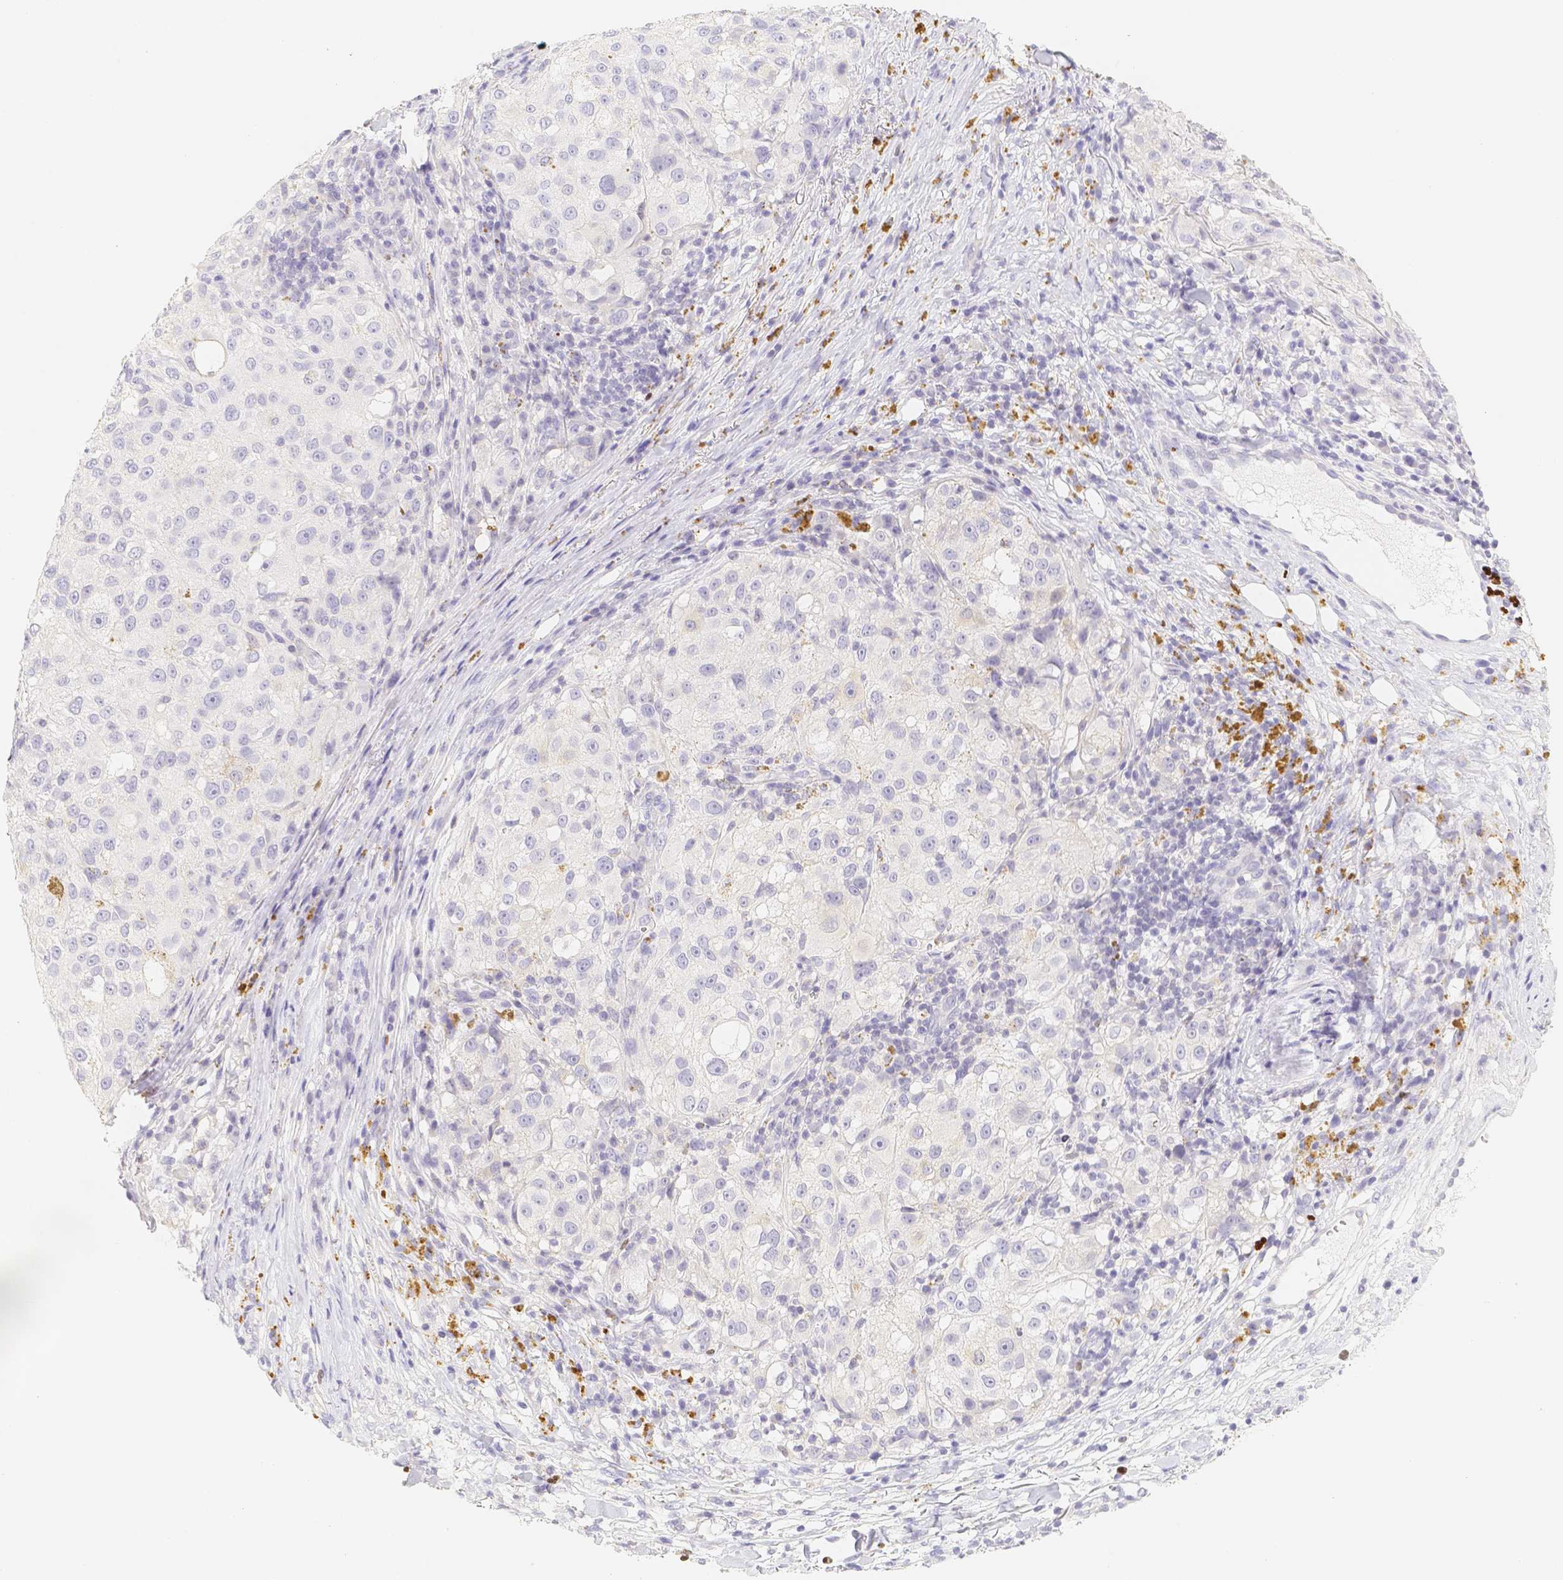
{"staining": {"intensity": "negative", "quantity": "none", "location": "none"}, "tissue": "melanoma", "cell_type": "Tumor cells", "image_type": "cancer", "snomed": [{"axis": "morphology", "description": "Necrosis, NOS"}, {"axis": "morphology", "description": "Malignant melanoma, NOS"}, {"axis": "topography", "description": "Skin"}], "caption": "DAB immunohistochemical staining of human malignant melanoma demonstrates no significant staining in tumor cells. Brightfield microscopy of immunohistochemistry (IHC) stained with DAB (brown) and hematoxylin (blue), captured at high magnification.", "gene": "PADI4", "patient": {"sex": "female", "age": 87}}